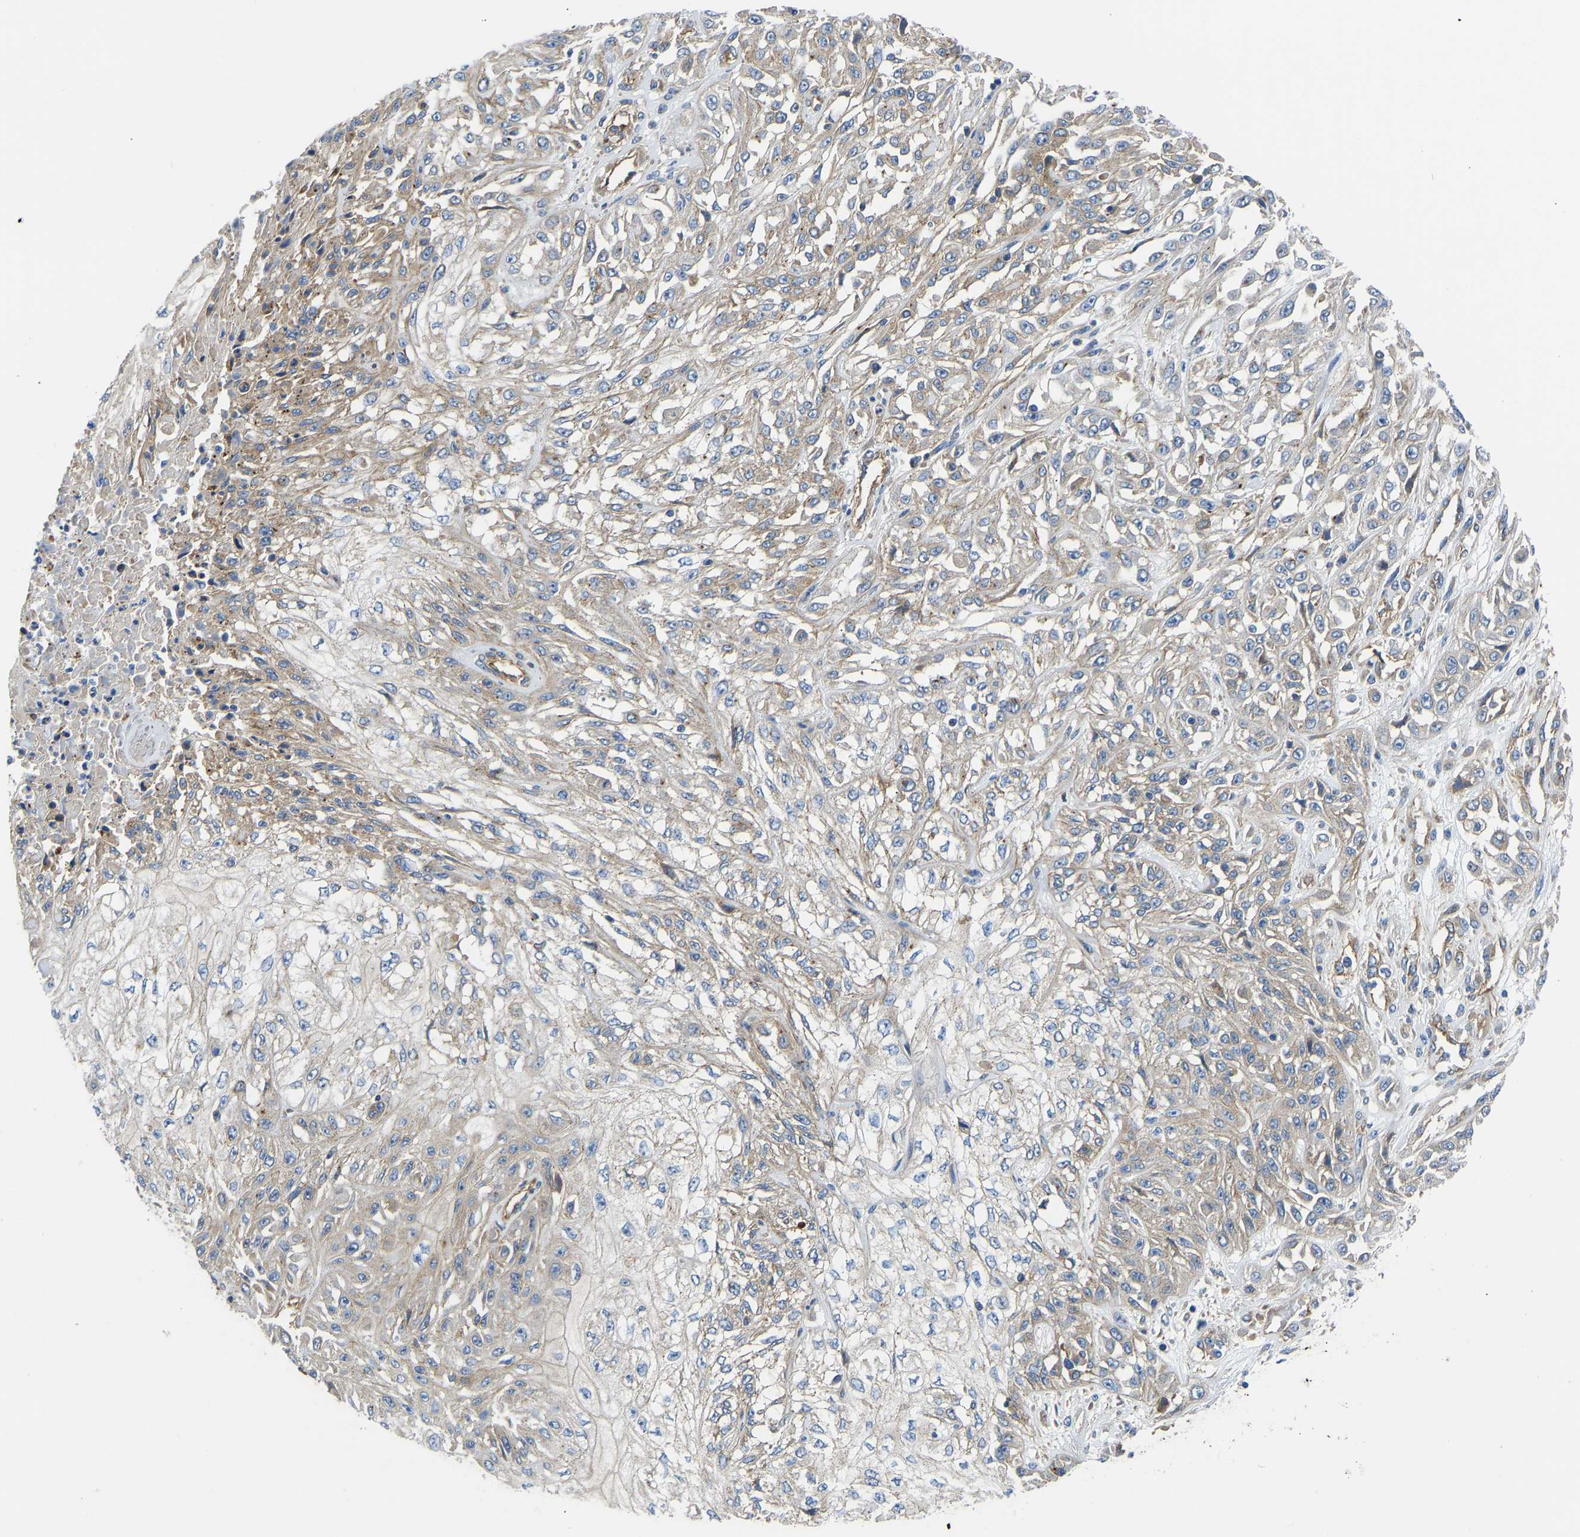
{"staining": {"intensity": "weak", "quantity": ">75%", "location": "cytoplasmic/membranous"}, "tissue": "skin cancer", "cell_type": "Tumor cells", "image_type": "cancer", "snomed": [{"axis": "morphology", "description": "Squamous cell carcinoma, NOS"}, {"axis": "morphology", "description": "Squamous cell carcinoma, metastatic, NOS"}, {"axis": "topography", "description": "Skin"}, {"axis": "topography", "description": "Lymph node"}], "caption": "Skin cancer (metastatic squamous cell carcinoma) stained with a brown dye shows weak cytoplasmic/membranous positive expression in about >75% of tumor cells.", "gene": "MYO1C", "patient": {"sex": "male", "age": 75}}